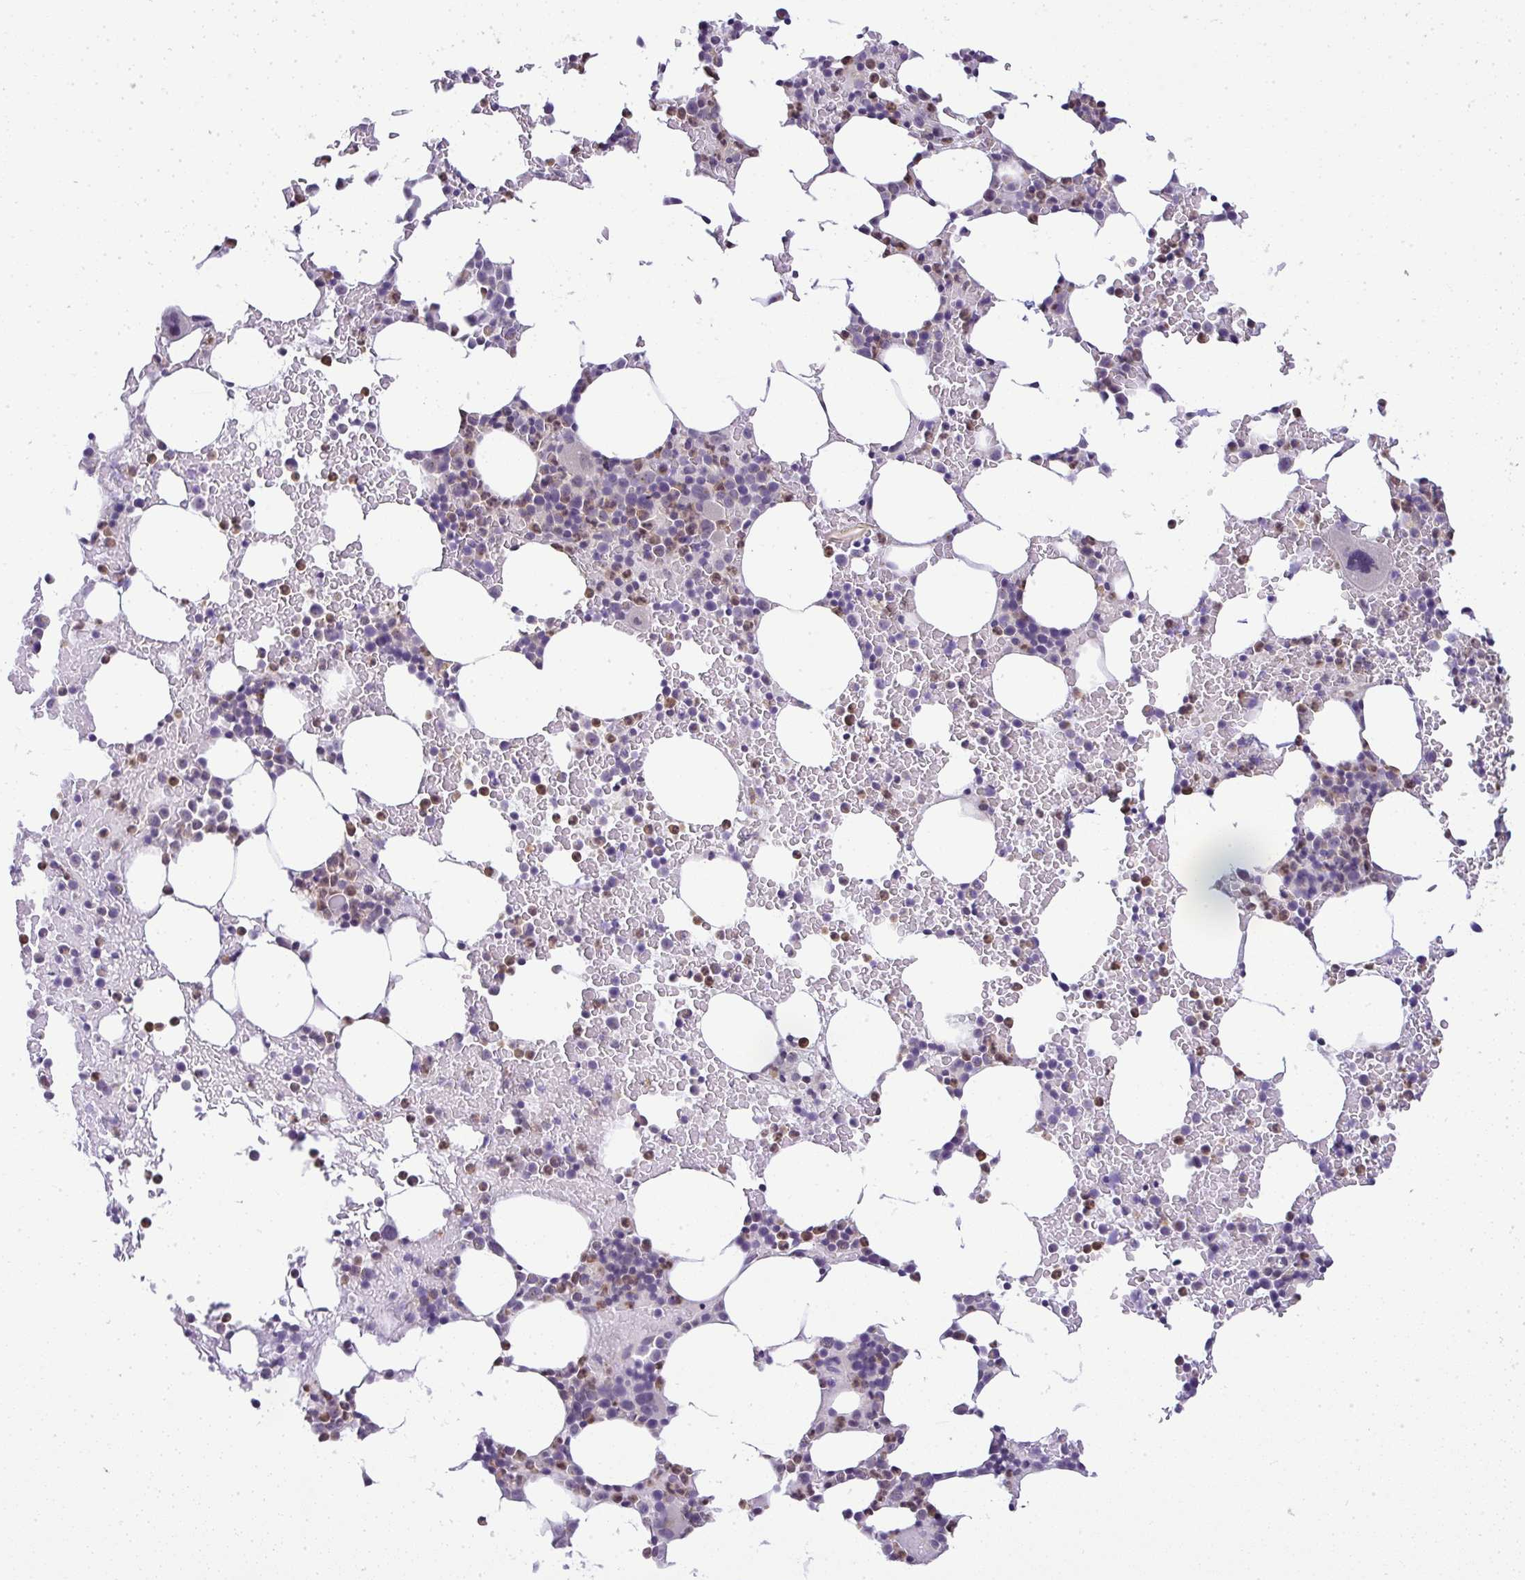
{"staining": {"intensity": "moderate", "quantity": "<25%", "location": "nuclear"}, "tissue": "bone marrow", "cell_type": "Hematopoietic cells", "image_type": "normal", "snomed": [{"axis": "morphology", "description": "Normal tissue, NOS"}, {"axis": "topography", "description": "Bone marrow"}], "caption": "Immunohistochemical staining of benign bone marrow demonstrates <25% levels of moderate nuclear protein expression in about <25% of hematopoietic cells. Immunohistochemistry stains the protein of interest in brown and the nuclei are stained blue.", "gene": "DZIP1", "patient": {"sex": "female", "age": 62}}